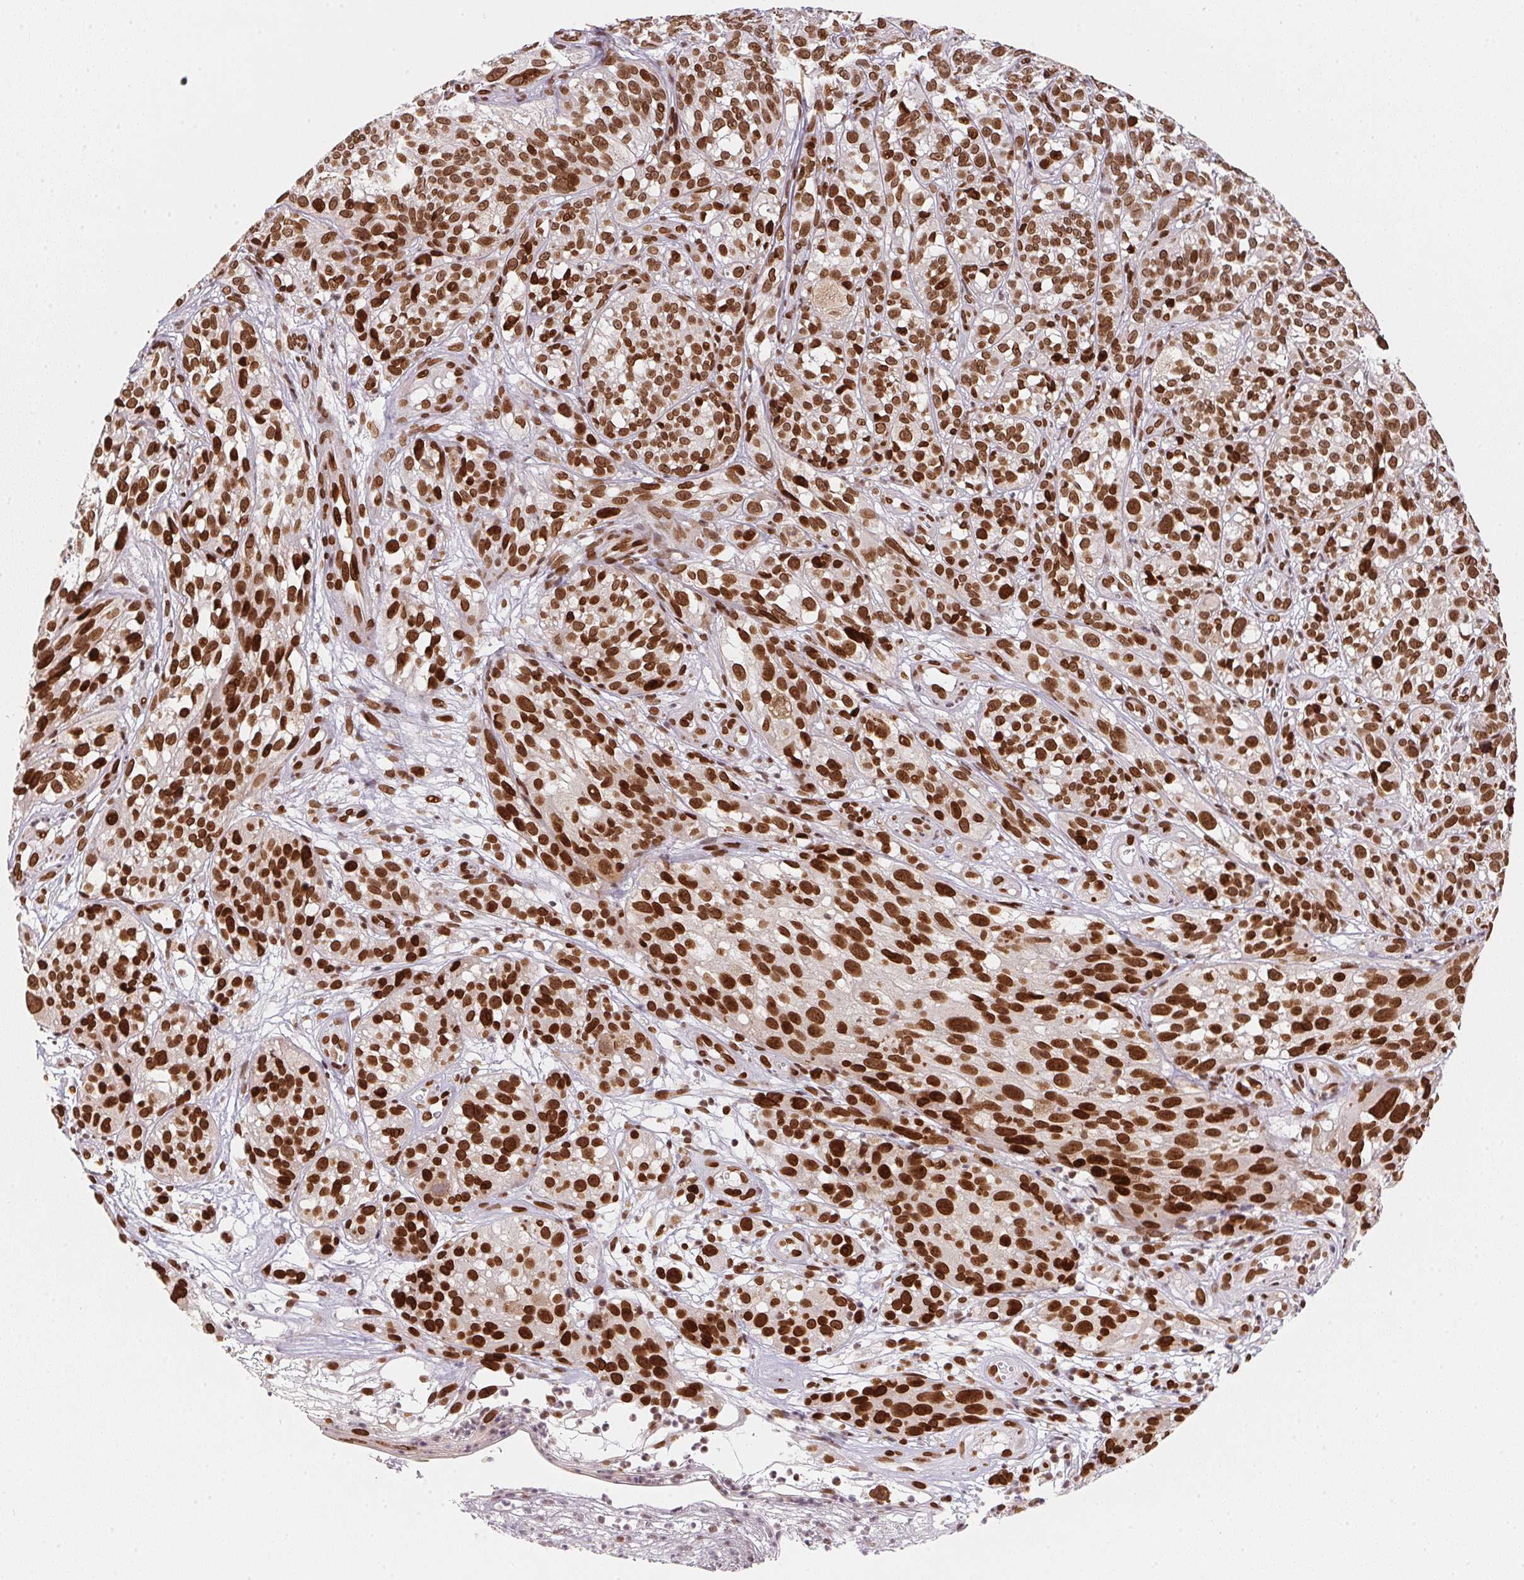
{"staining": {"intensity": "strong", "quantity": ">75%", "location": "nuclear"}, "tissue": "melanoma", "cell_type": "Tumor cells", "image_type": "cancer", "snomed": [{"axis": "morphology", "description": "Malignant melanoma, NOS"}, {"axis": "topography", "description": "Skin"}], "caption": "Tumor cells show high levels of strong nuclear expression in about >75% of cells in melanoma.", "gene": "SAP30BP", "patient": {"sex": "female", "age": 85}}